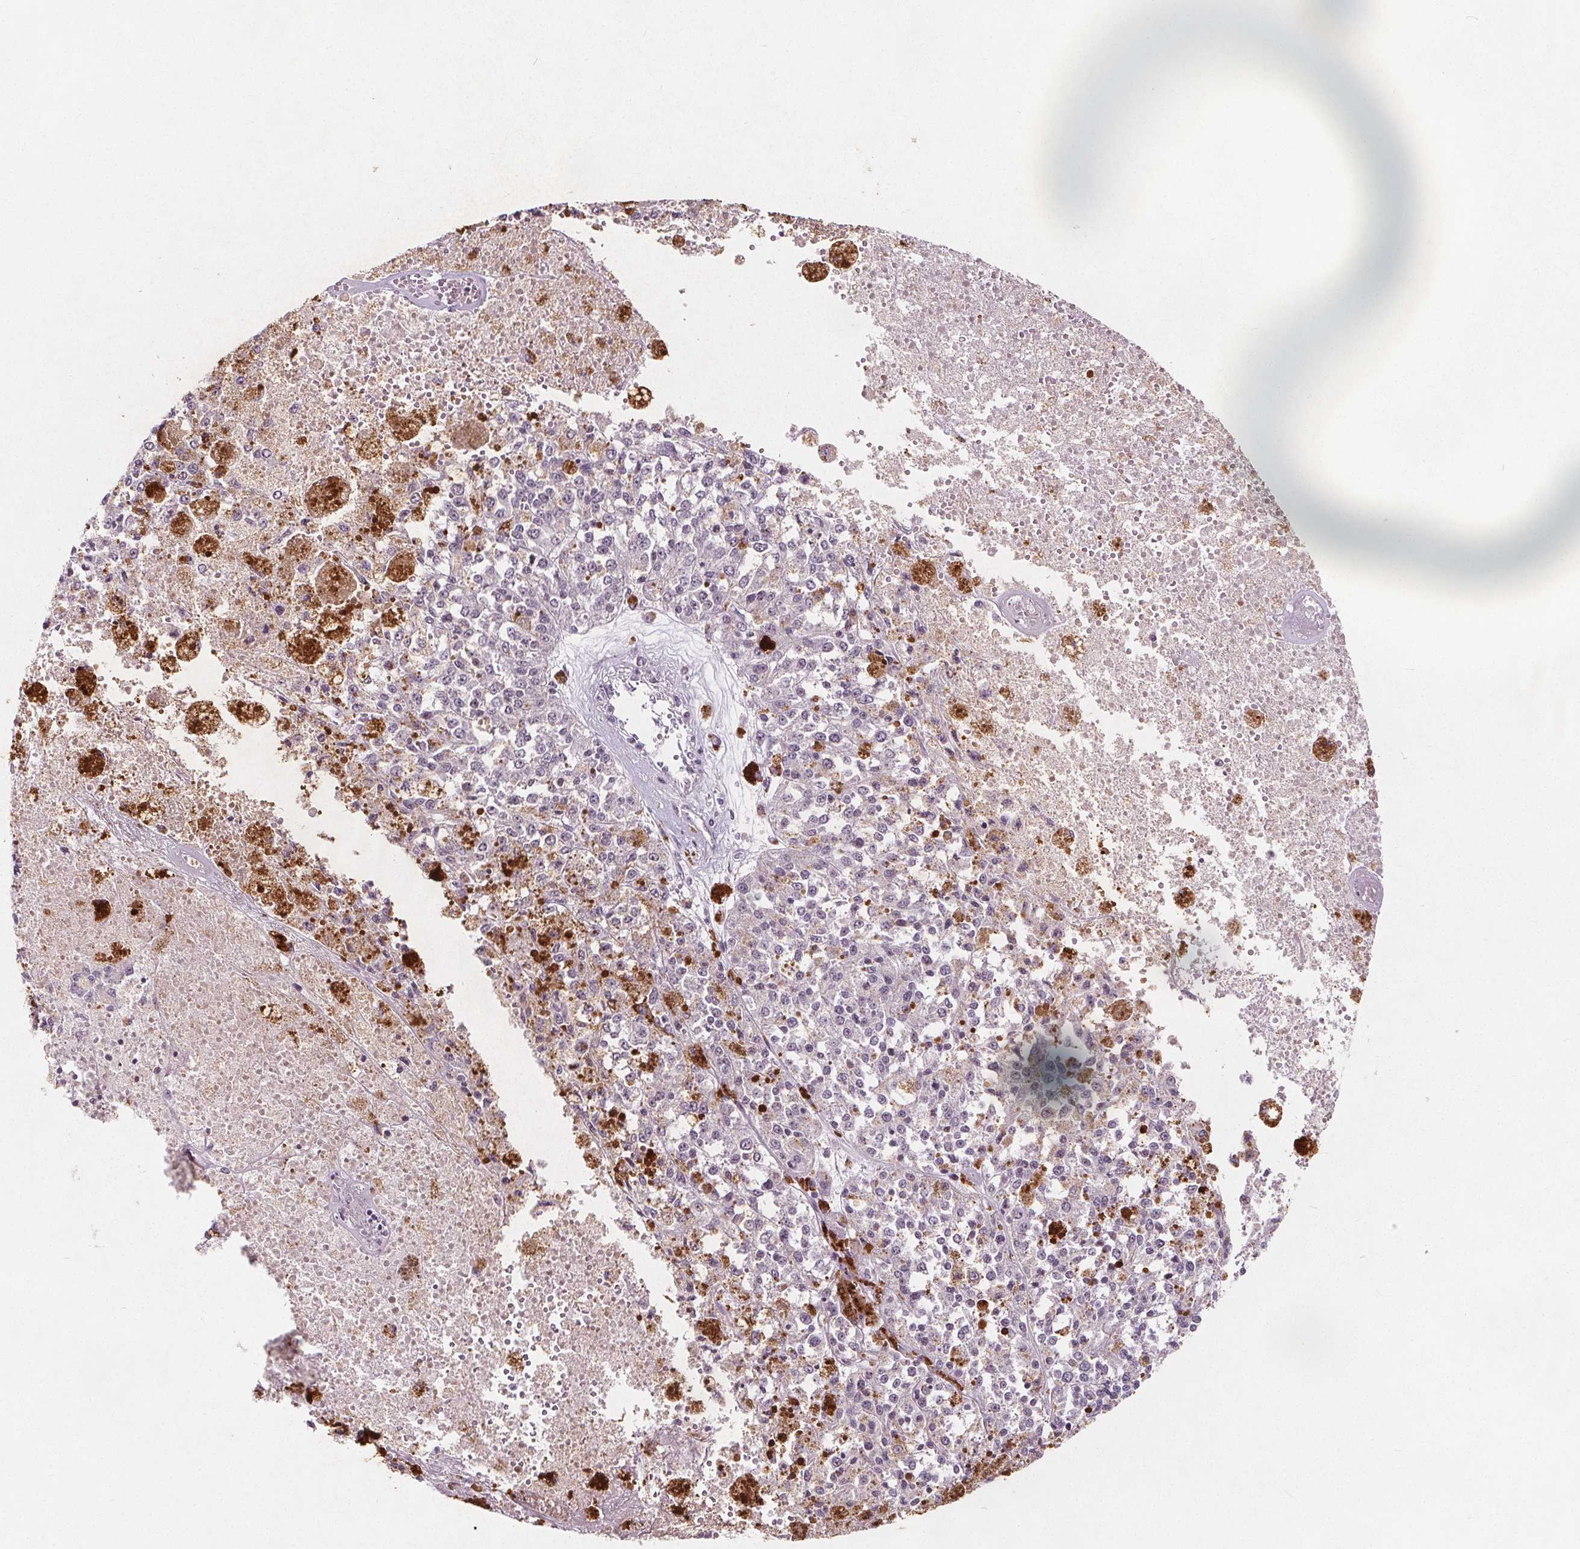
{"staining": {"intensity": "negative", "quantity": "none", "location": "none"}, "tissue": "melanoma", "cell_type": "Tumor cells", "image_type": "cancer", "snomed": [{"axis": "morphology", "description": "Malignant melanoma, Metastatic site"}, {"axis": "topography", "description": "Lymph node"}], "caption": "Human malignant melanoma (metastatic site) stained for a protein using IHC displays no staining in tumor cells.", "gene": "TAF6L", "patient": {"sex": "female", "age": 64}}